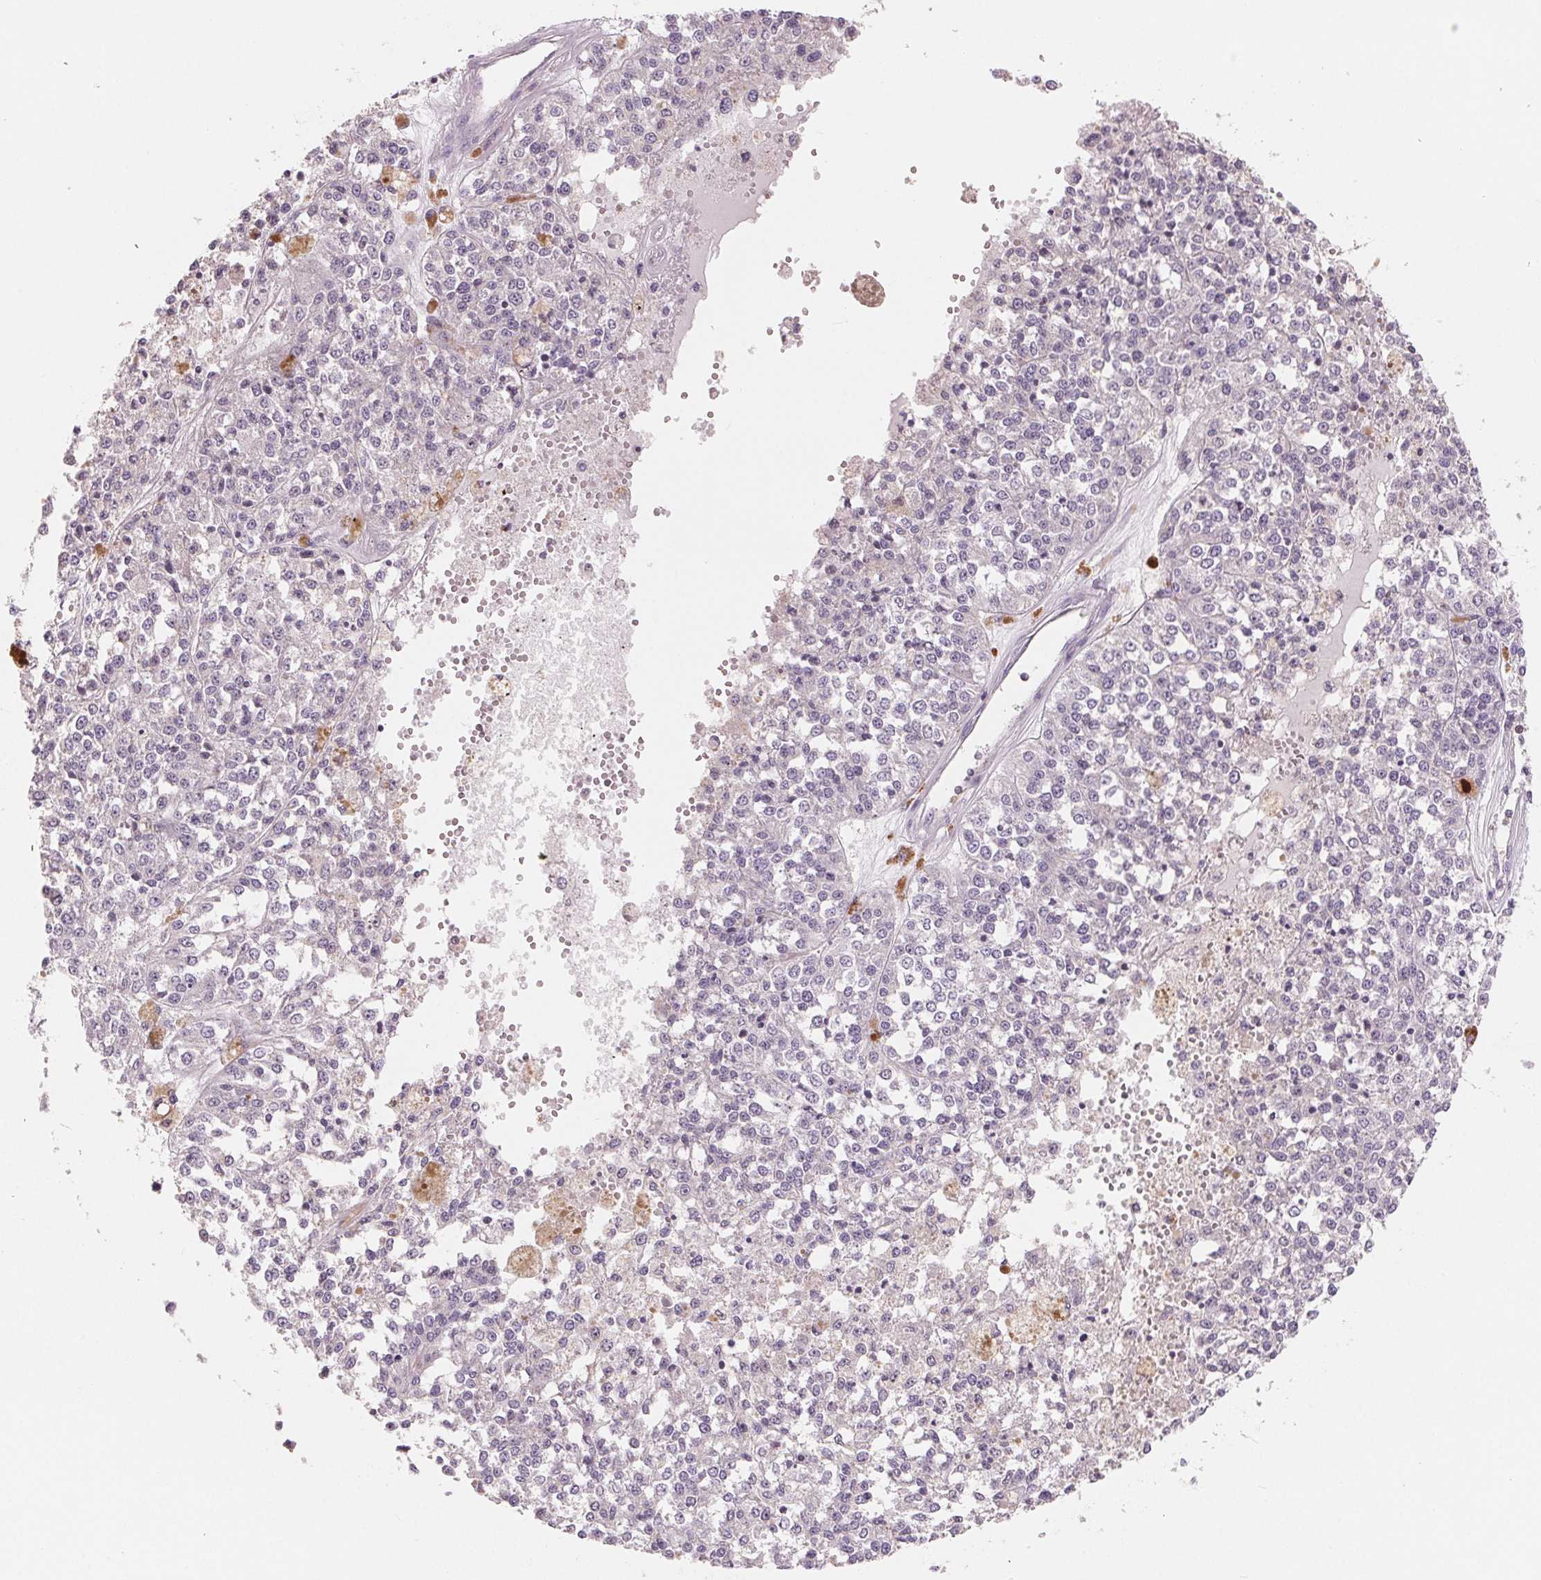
{"staining": {"intensity": "negative", "quantity": "none", "location": "none"}, "tissue": "melanoma", "cell_type": "Tumor cells", "image_type": "cancer", "snomed": [{"axis": "morphology", "description": "Malignant melanoma, Metastatic site"}, {"axis": "topography", "description": "Lymph node"}], "caption": "High power microscopy photomicrograph of an immunohistochemistry micrograph of malignant melanoma (metastatic site), revealing no significant positivity in tumor cells.", "gene": "VTCN1", "patient": {"sex": "female", "age": 64}}